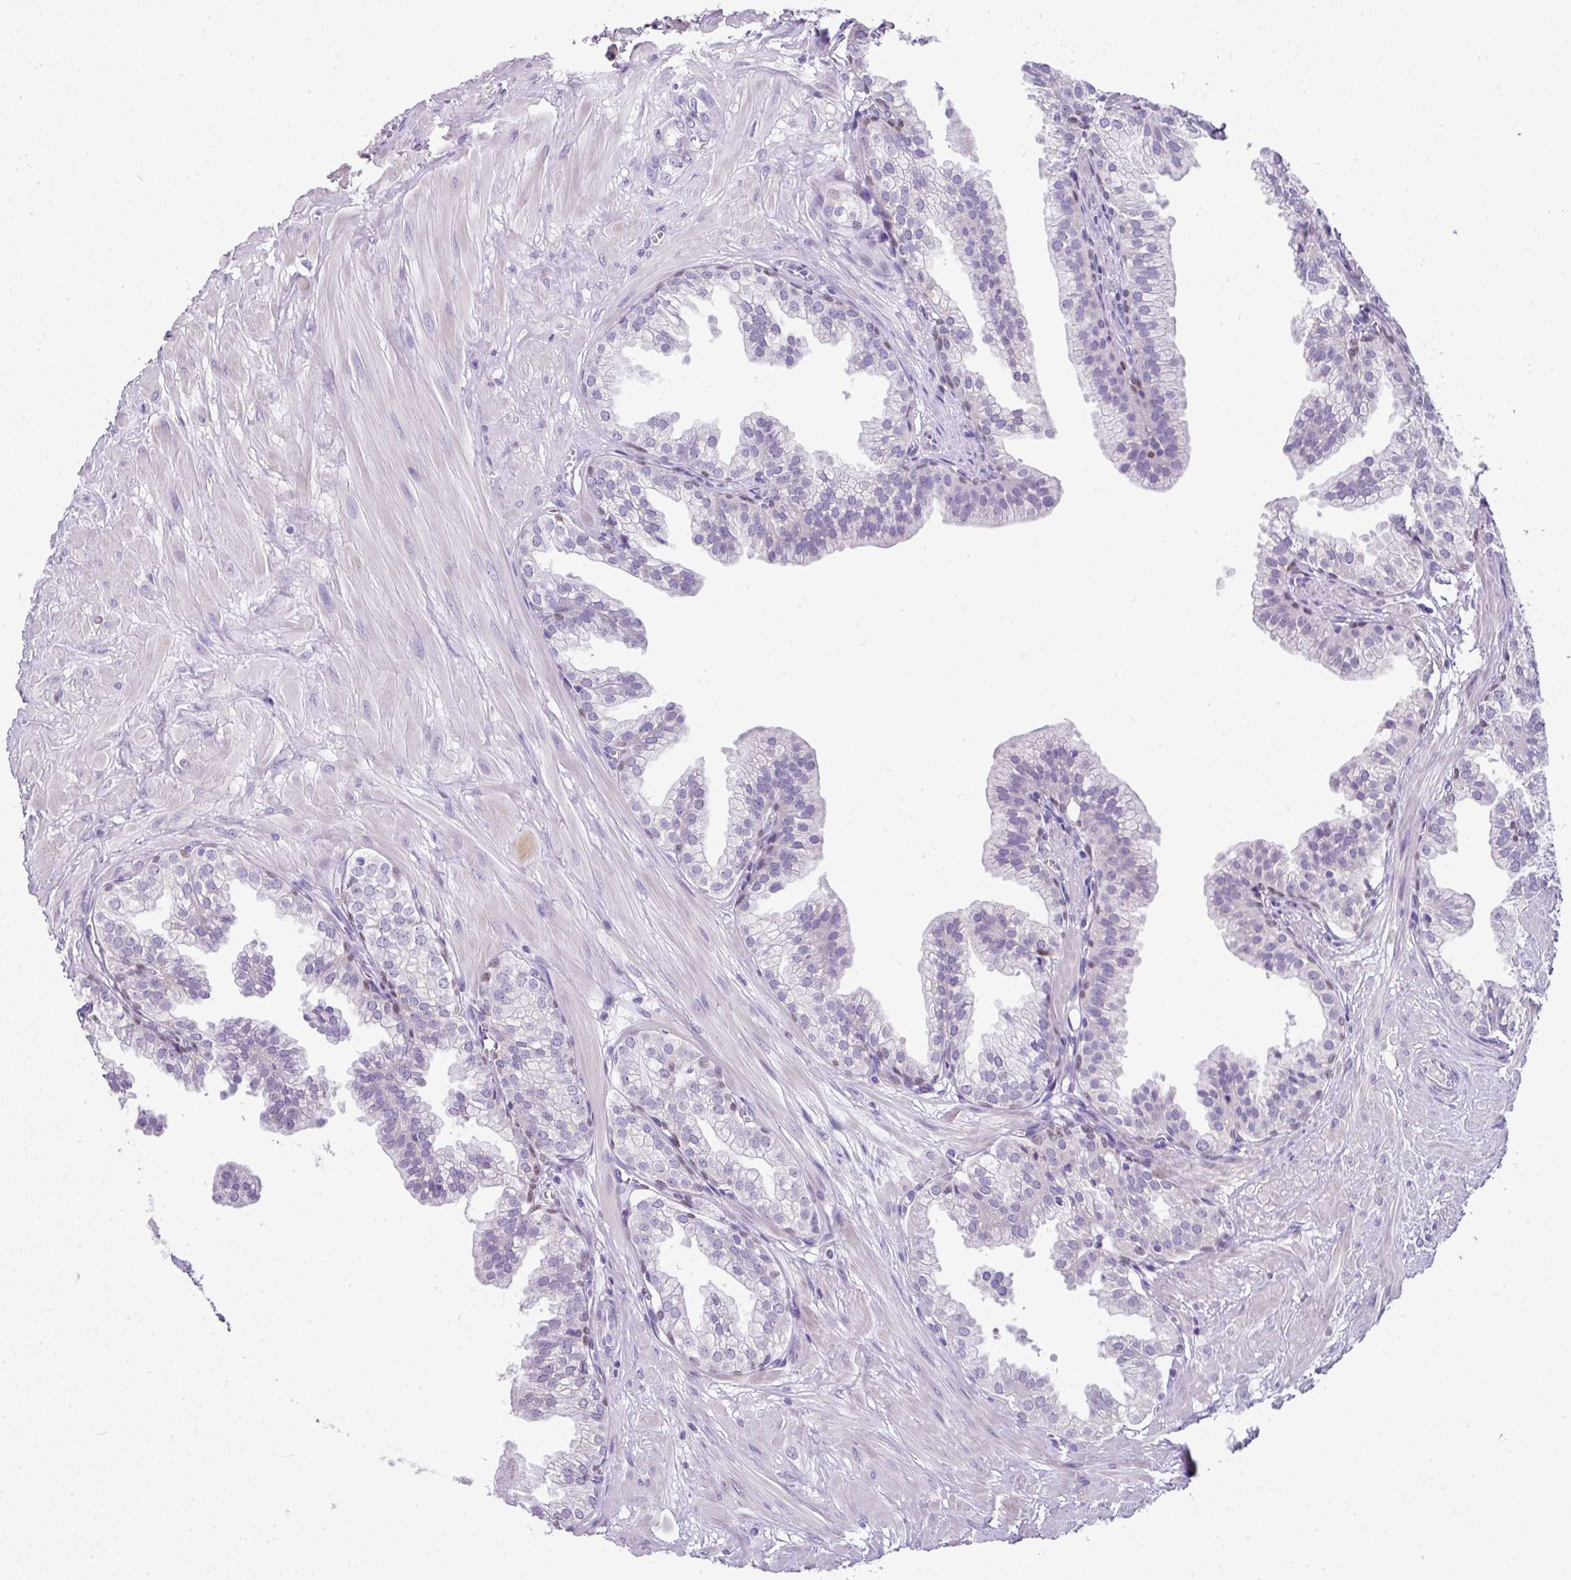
{"staining": {"intensity": "negative", "quantity": "none", "location": "none"}, "tissue": "prostate", "cell_type": "Glandular cells", "image_type": "normal", "snomed": [{"axis": "morphology", "description": "Normal tissue, NOS"}, {"axis": "topography", "description": "Prostate"}, {"axis": "topography", "description": "Peripheral nerve tissue"}], "caption": "Prostate was stained to show a protein in brown. There is no significant positivity in glandular cells. The staining is performed using DAB brown chromogen with nuclei counter-stained in using hematoxylin.", "gene": "BCL11A", "patient": {"sex": "male", "age": 55}}